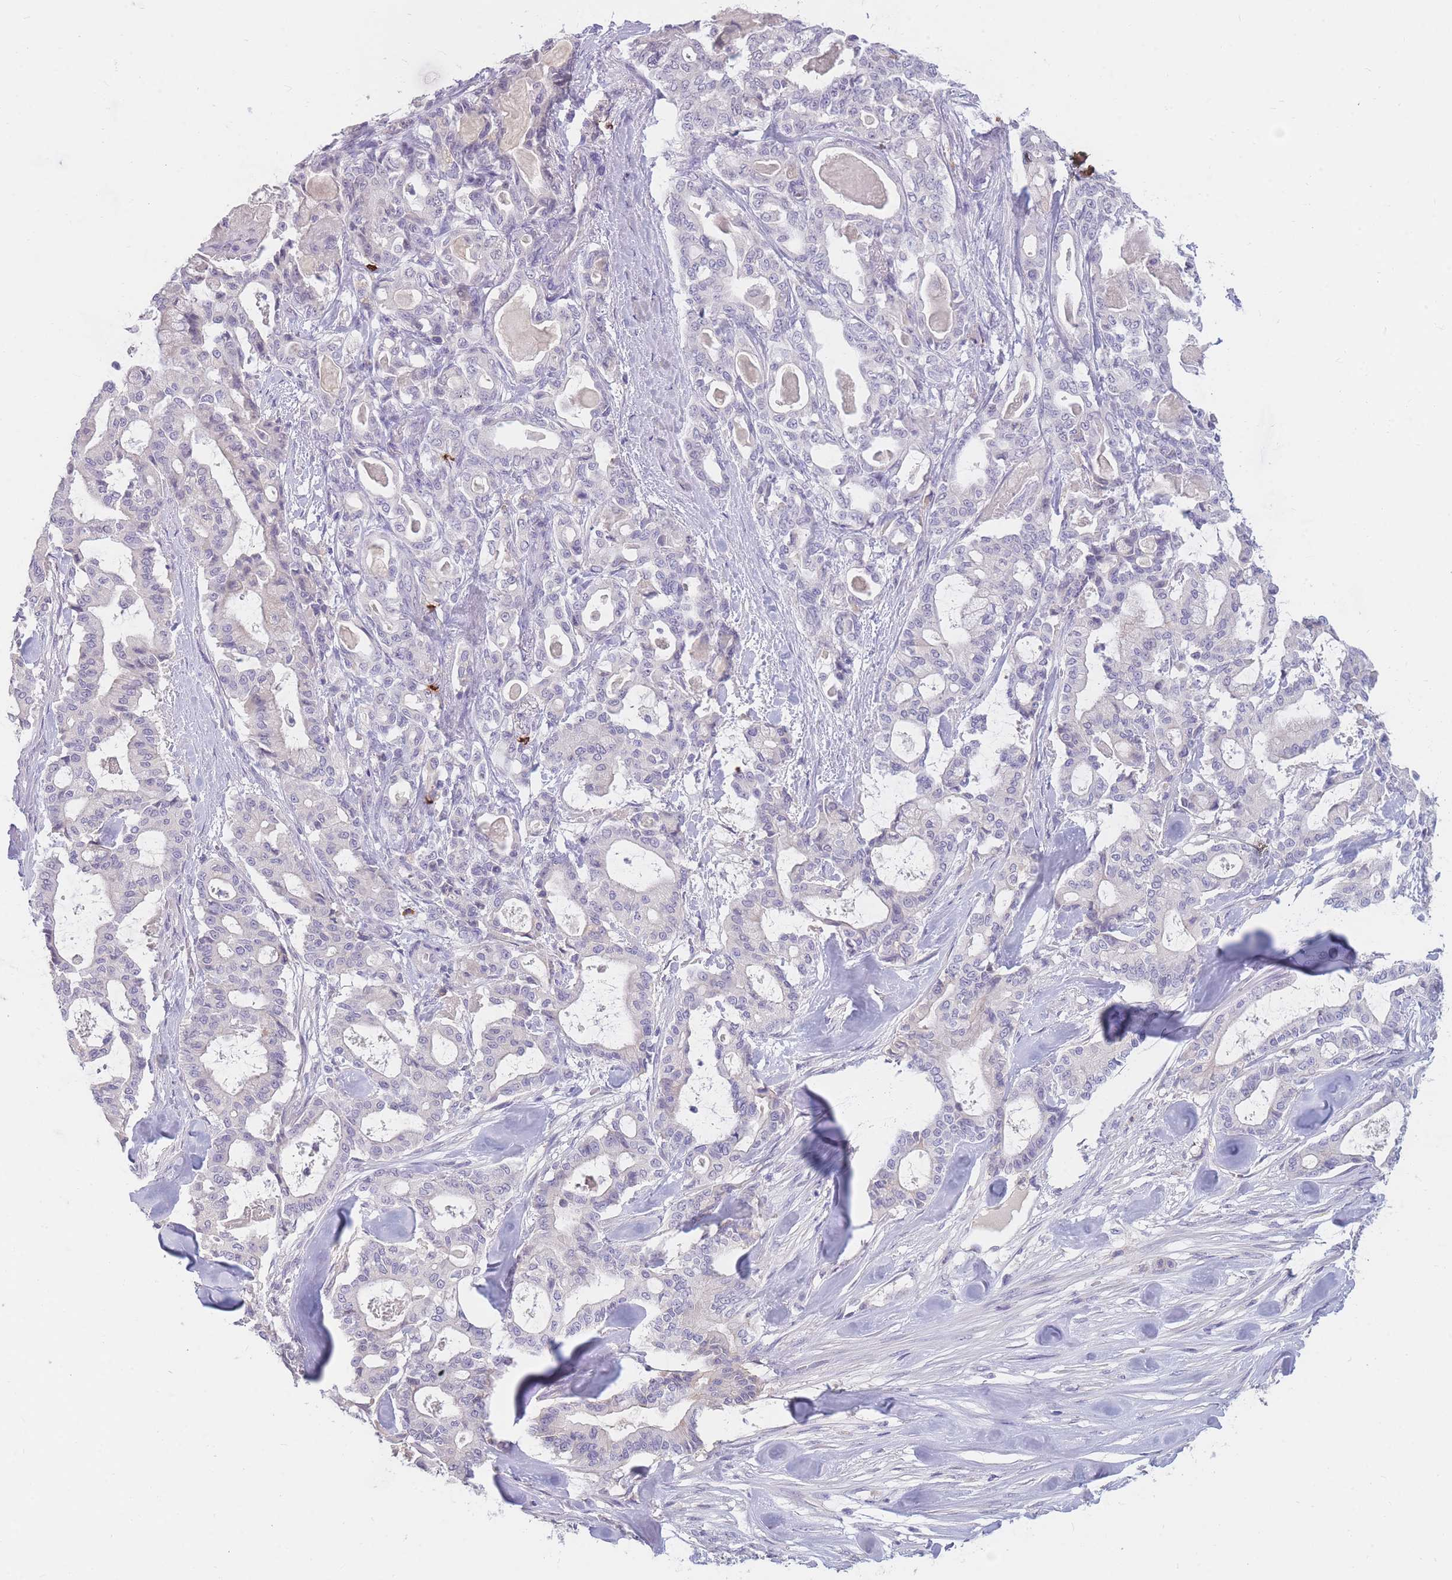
{"staining": {"intensity": "negative", "quantity": "none", "location": "none"}, "tissue": "pancreatic cancer", "cell_type": "Tumor cells", "image_type": "cancer", "snomed": [{"axis": "morphology", "description": "Adenocarcinoma, NOS"}, {"axis": "topography", "description": "Pancreas"}], "caption": "Tumor cells show no significant protein positivity in pancreatic cancer.", "gene": "TPSD1", "patient": {"sex": "male", "age": 63}}